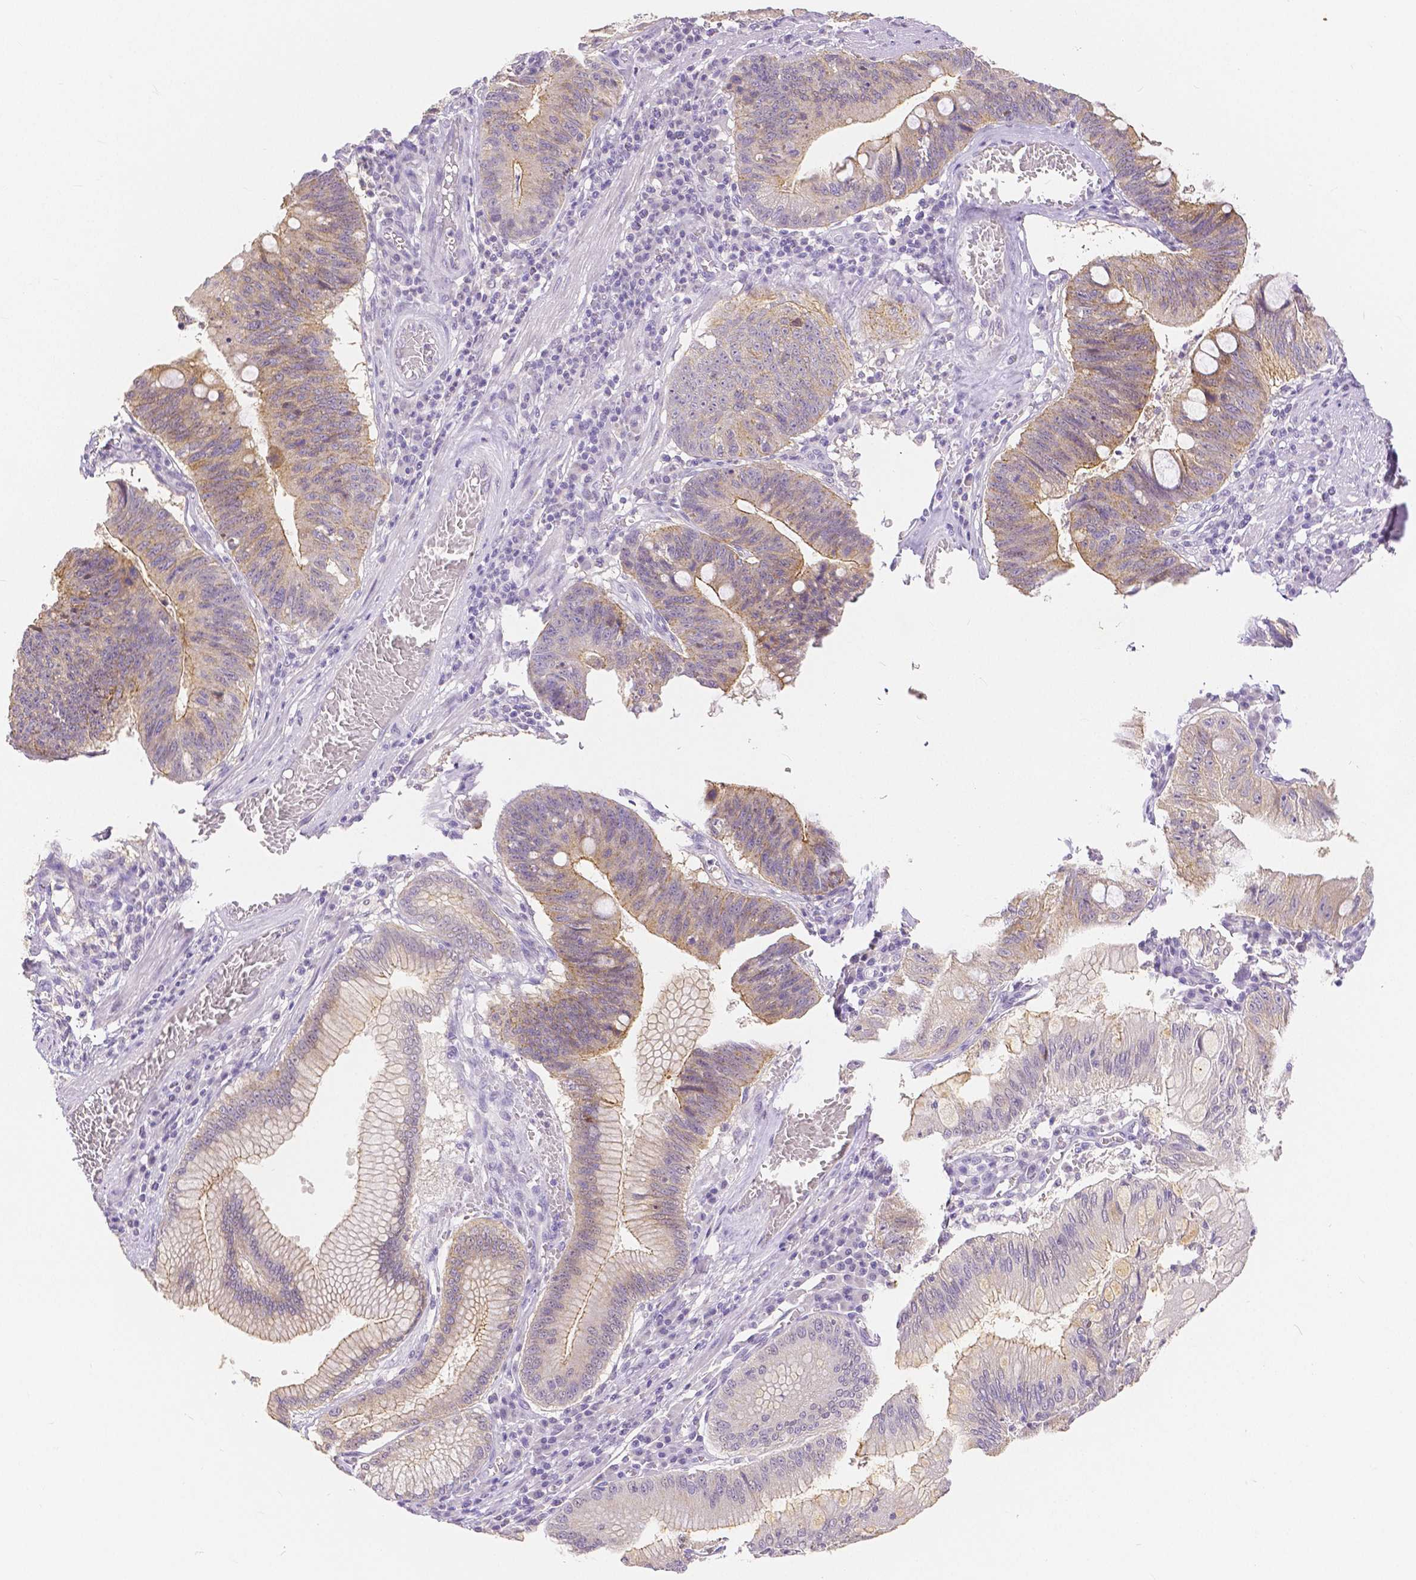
{"staining": {"intensity": "moderate", "quantity": ">75%", "location": "cytoplasmic/membranous"}, "tissue": "stomach cancer", "cell_type": "Tumor cells", "image_type": "cancer", "snomed": [{"axis": "morphology", "description": "Adenocarcinoma, NOS"}, {"axis": "topography", "description": "Stomach"}], "caption": "Adenocarcinoma (stomach) stained for a protein (brown) shows moderate cytoplasmic/membranous positive positivity in about >75% of tumor cells.", "gene": "OCLN", "patient": {"sex": "male", "age": 59}}